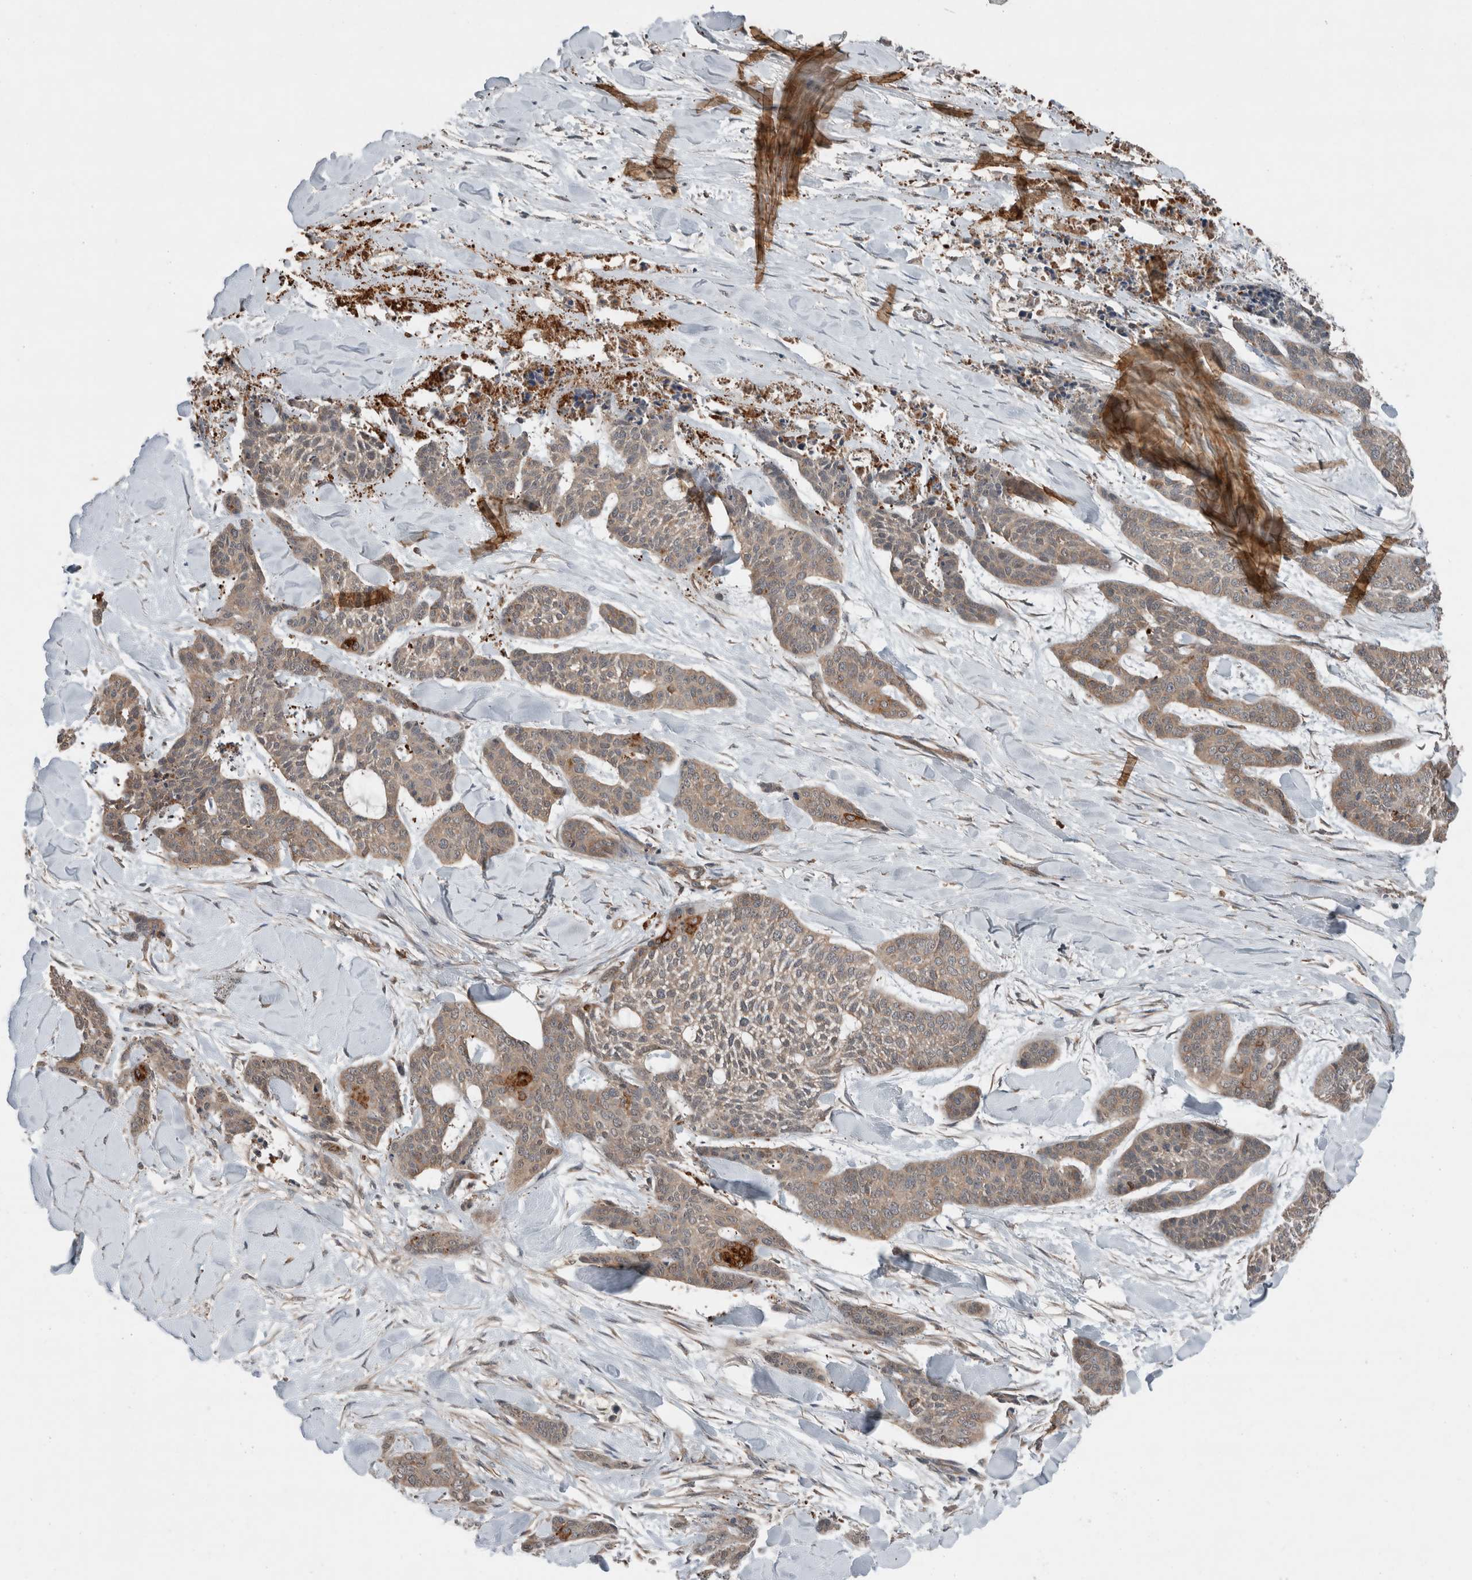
{"staining": {"intensity": "weak", "quantity": ">75%", "location": "cytoplasmic/membranous"}, "tissue": "skin cancer", "cell_type": "Tumor cells", "image_type": "cancer", "snomed": [{"axis": "morphology", "description": "Basal cell carcinoma"}, {"axis": "topography", "description": "Skin"}], "caption": "Basal cell carcinoma (skin) stained with a protein marker displays weak staining in tumor cells.", "gene": "KLK14", "patient": {"sex": "female", "age": 64}}